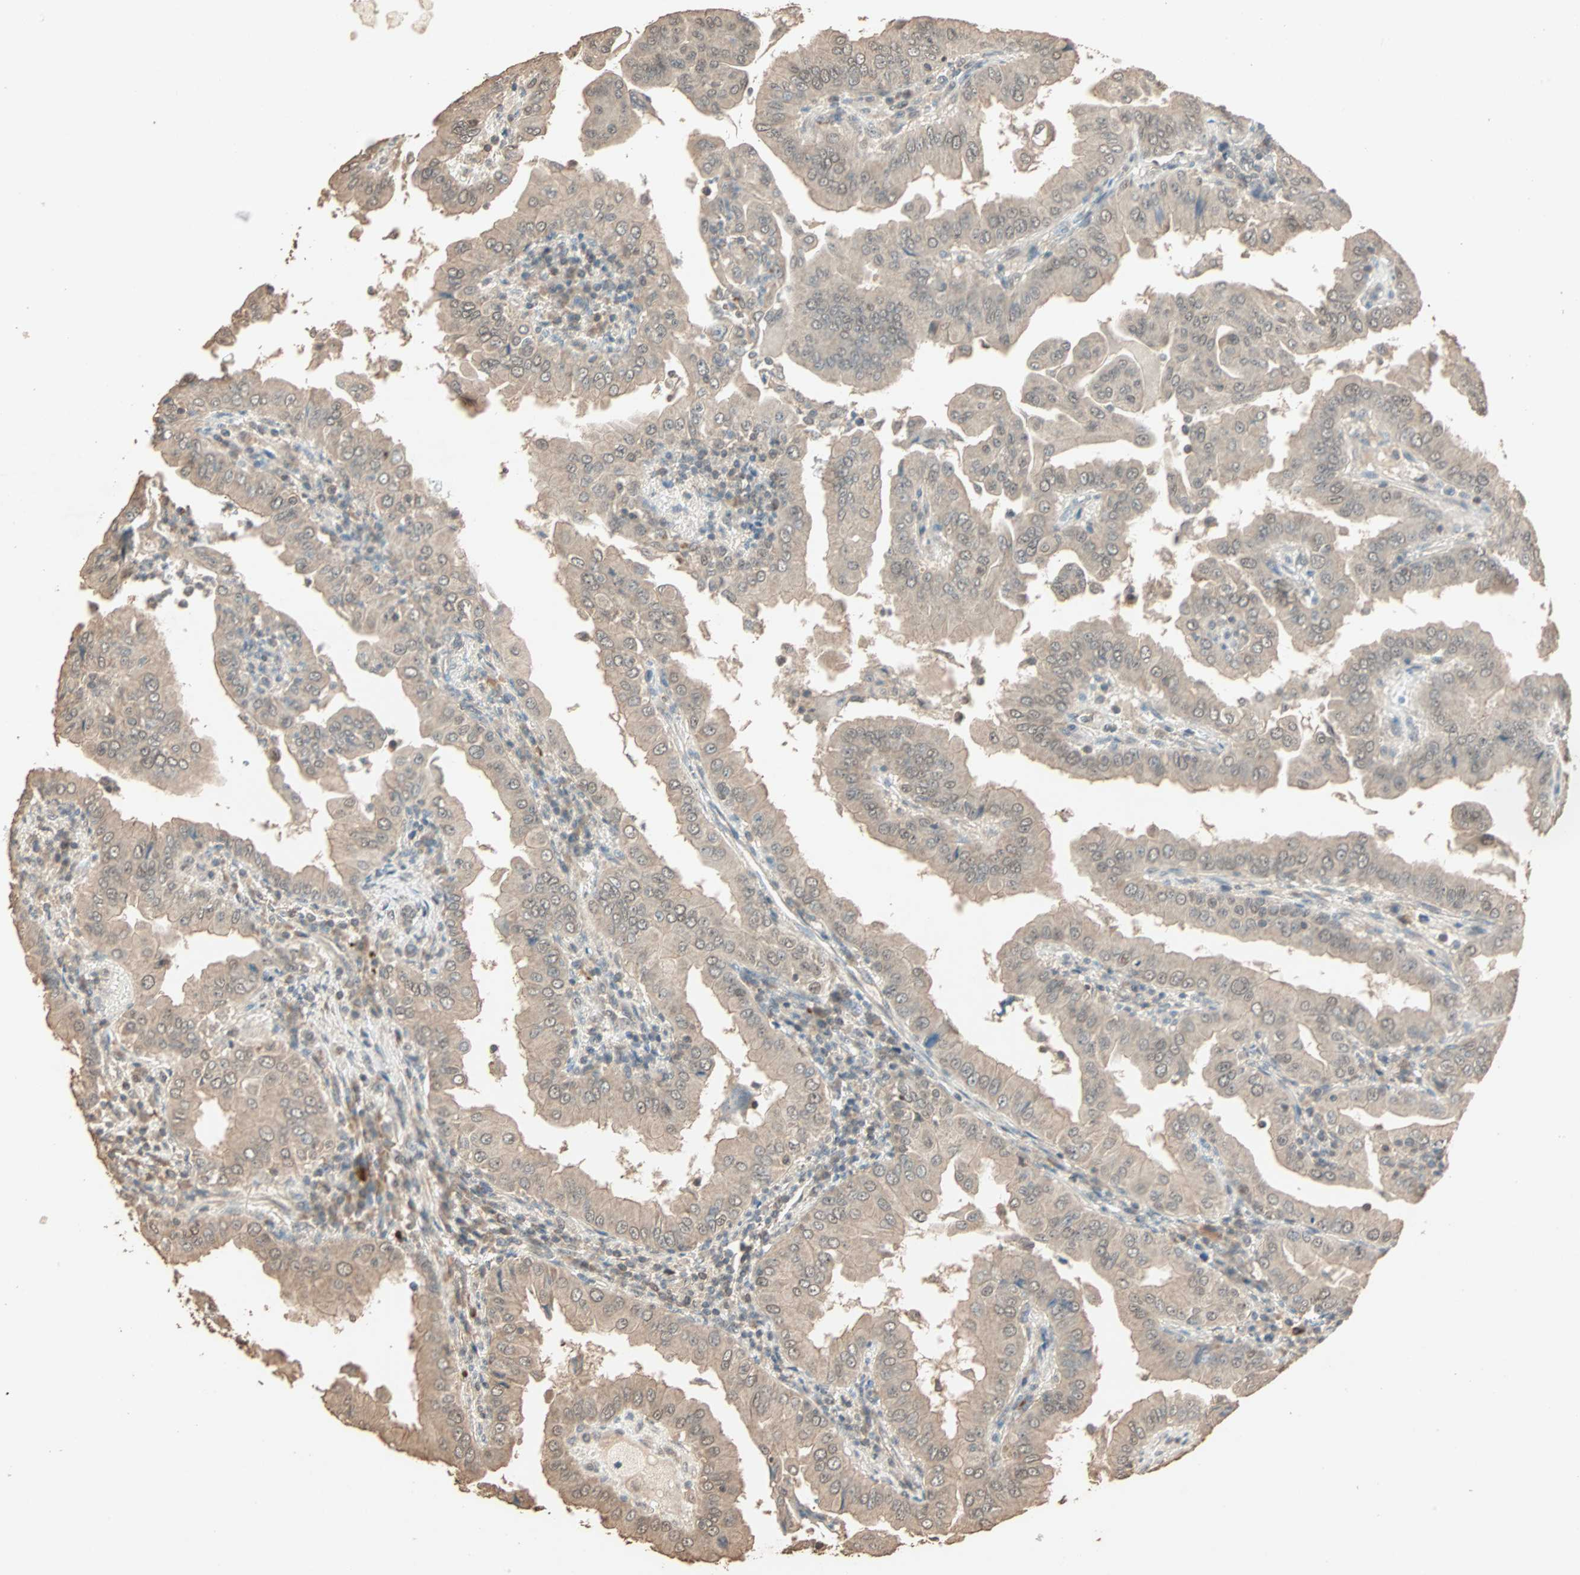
{"staining": {"intensity": "weak", "quantity": ">75%", "location": "cytoplasmic/membranous,nuclear"}, "tissue": "thyroid cancer", "cell_type": "Tumor cells", "image_type": "cancer", "snomed": [{"axis": "morphology", "description": "Papillary adenocarcinoma, NOS"}, {"axis": "topography", "description": "Thyroid gland"}], "caption": "Thyroid papillary adenocarcinoma stained with DAB (3,3'-diaminobenzidine) immunohistochemistry (IHC) displays low levels of weak cytoplasmic/membranous and nuclear staining in about >75% of tumor cells. (Brightfield microscopy of DAB IHC at high magnification).", "gene": "ZBTB33", "patient": {"sex": "male", "age": 33}}